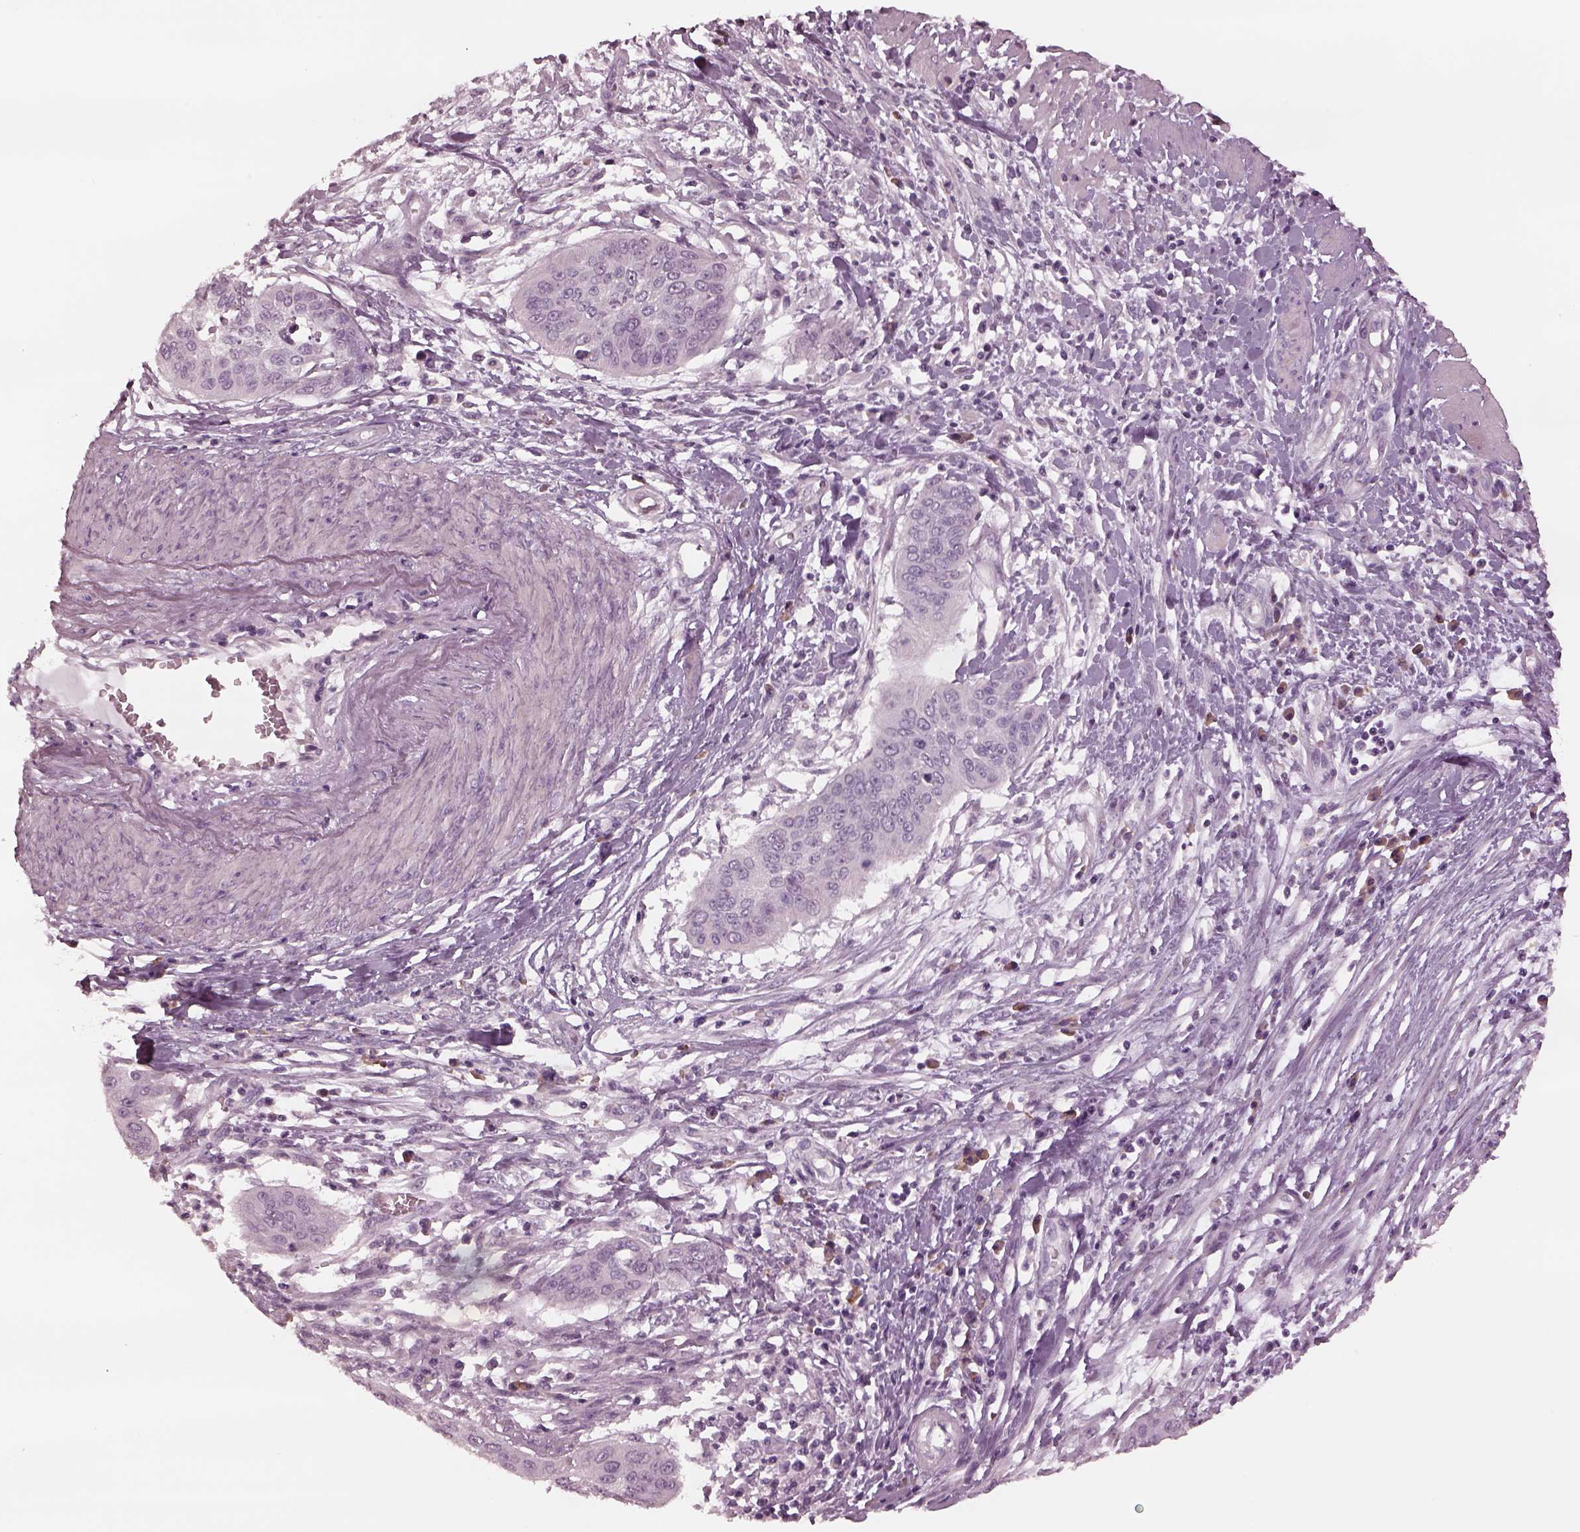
{"staining": {"intensity": "negative", "quantity": "none", "location": "none"}, "tissue": "cervical cancer", "cell_type": "Tumor cells", "image_type": "cancer", "snomed": [{"axis": "morphology", "description": "Squamous cell carcinoma, NOS"}, {"axis": "topography", "description": "Cervix"}], "caption": "A photomicrograph of human cervical cancer is negative for staining in tumor cells.", "gene": "MIA", "patient": {"sex": "female", "age": 39}}